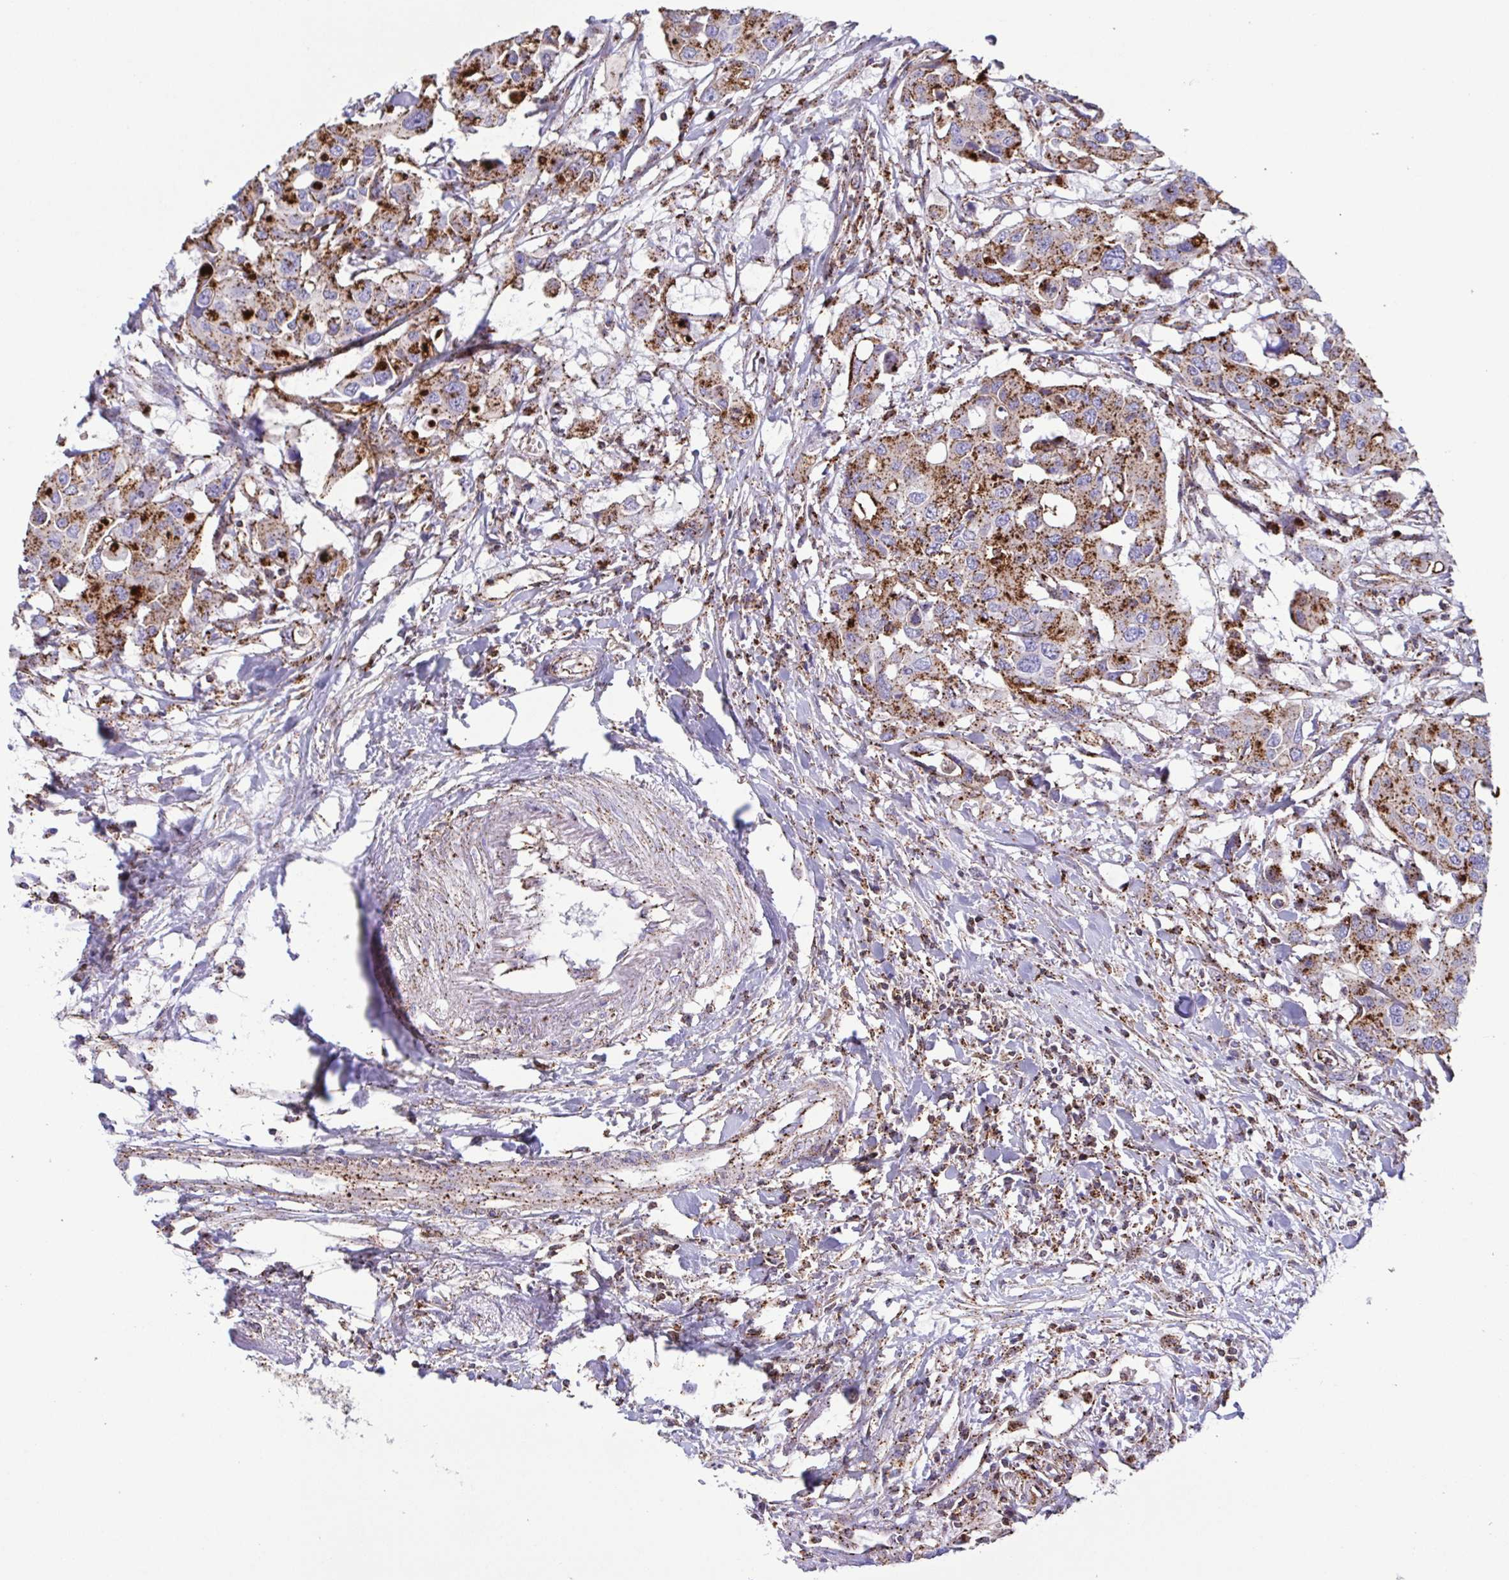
{"staining": {"intensity": "moderate", "quantity": ">75%", "location": "cytoplasmic/membranous"}, "tissue": "colorectal cancer", "cell_type": "Tumor cells", "image_type": "cancer", "snomed": [{"axis": "morphology", "description": "Adenocarcinoma, NOS"}, {"axis": "topography", "description": "Colon"}], "caption": "Tumor cells show medium levels of moderate cytoplasmic/membranous expression in about >75% of cells in human colorectal cancer (adenocarcinoma).", "gene": "CHMP1B", "patient": {"sex": "male", "age": 77}}